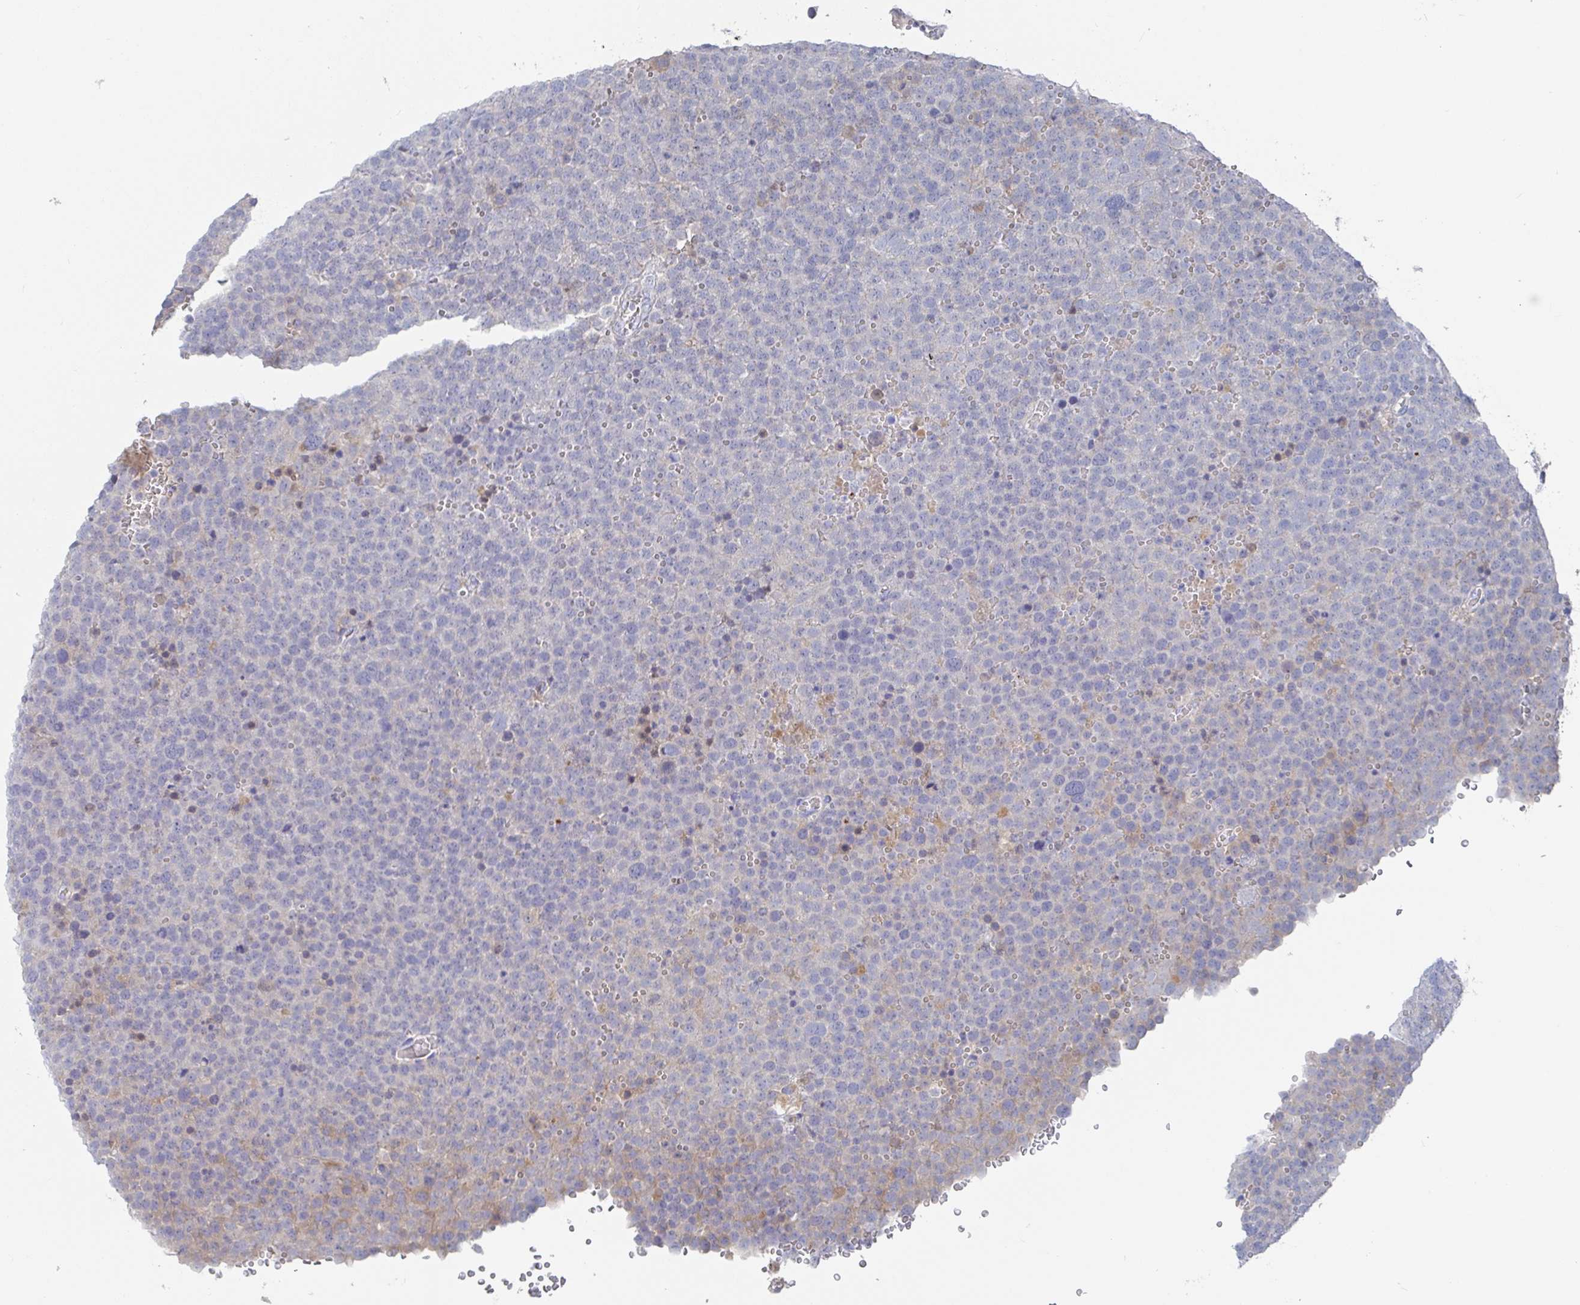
{"staining": {"intensity": "negative", "quantity": "none", "location": "none"}, "tissue": "testis cancer", "cell_type": "Tumor cells", "image_type": "cancer", "snomed": [{"axis": "morphology", "description": "Seminoma, NOS"}, {"axis": "topography", "description": "Testis"}], "caption": "A histopathology image of human testis seminoma is negative for staining in tumor cells.", "gene": "GPR148", "patient": {"sex": "male", "age": 71}}